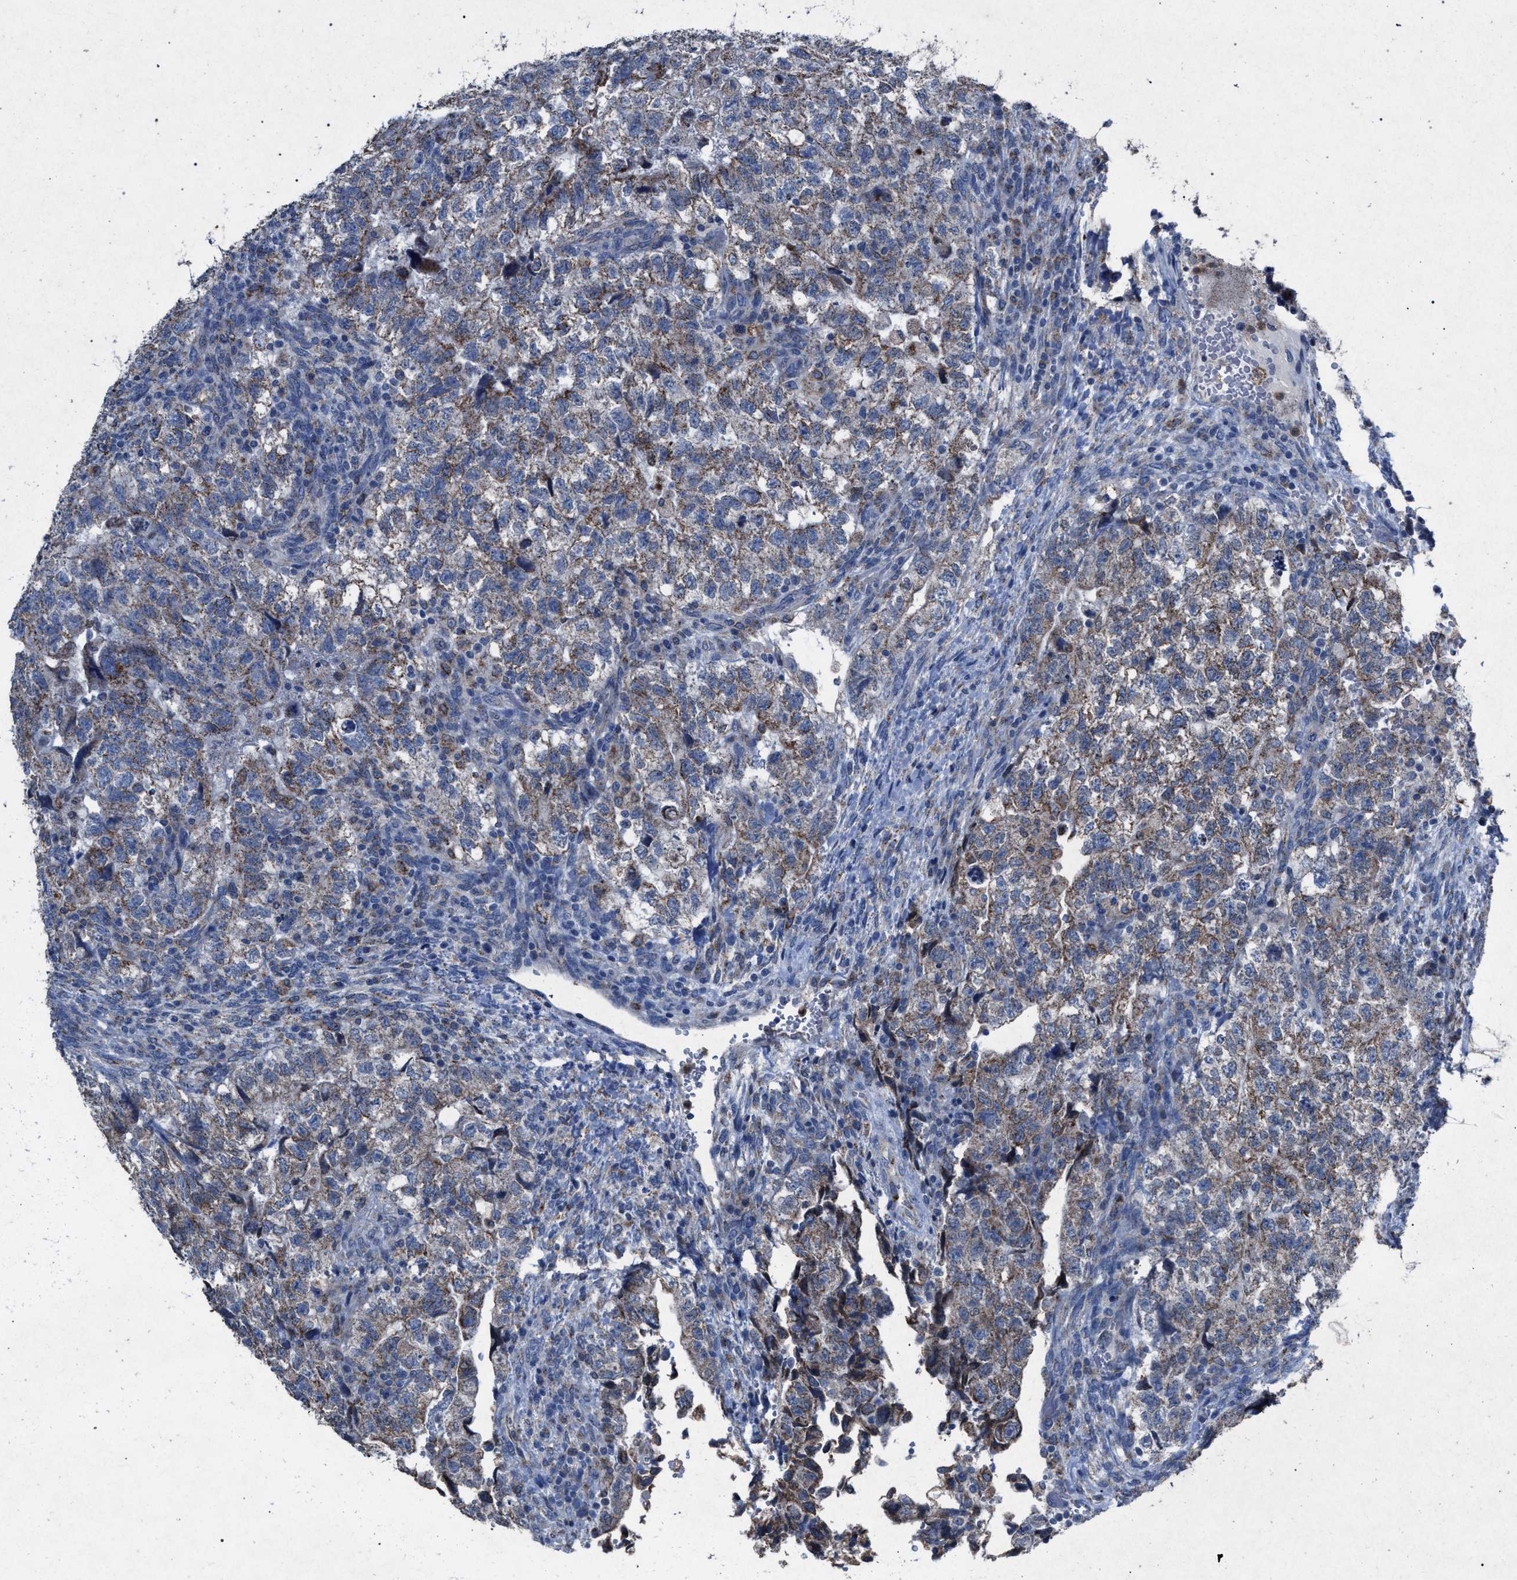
{"staining": {"intensity": "weak", "quantity": ">75%", "location": "cytoplasmic/membranous"}, "tissue": "testis cancer", "cell_type": "Tumor cells", "image_type": "cancer", "snomed": [{"axis": "morphology", "description": "Carcinoma, Embryonal, NOS"}, {"axis": "topography", "description": "Testis"}], "caption": "Weak cytoplasmic/membranous expression is present in about >75% of tumor cells in testis cancer (embryonal carcinoma).", "gene": "HSD17B4", "patient": {"sex": "male", "age": 36}}